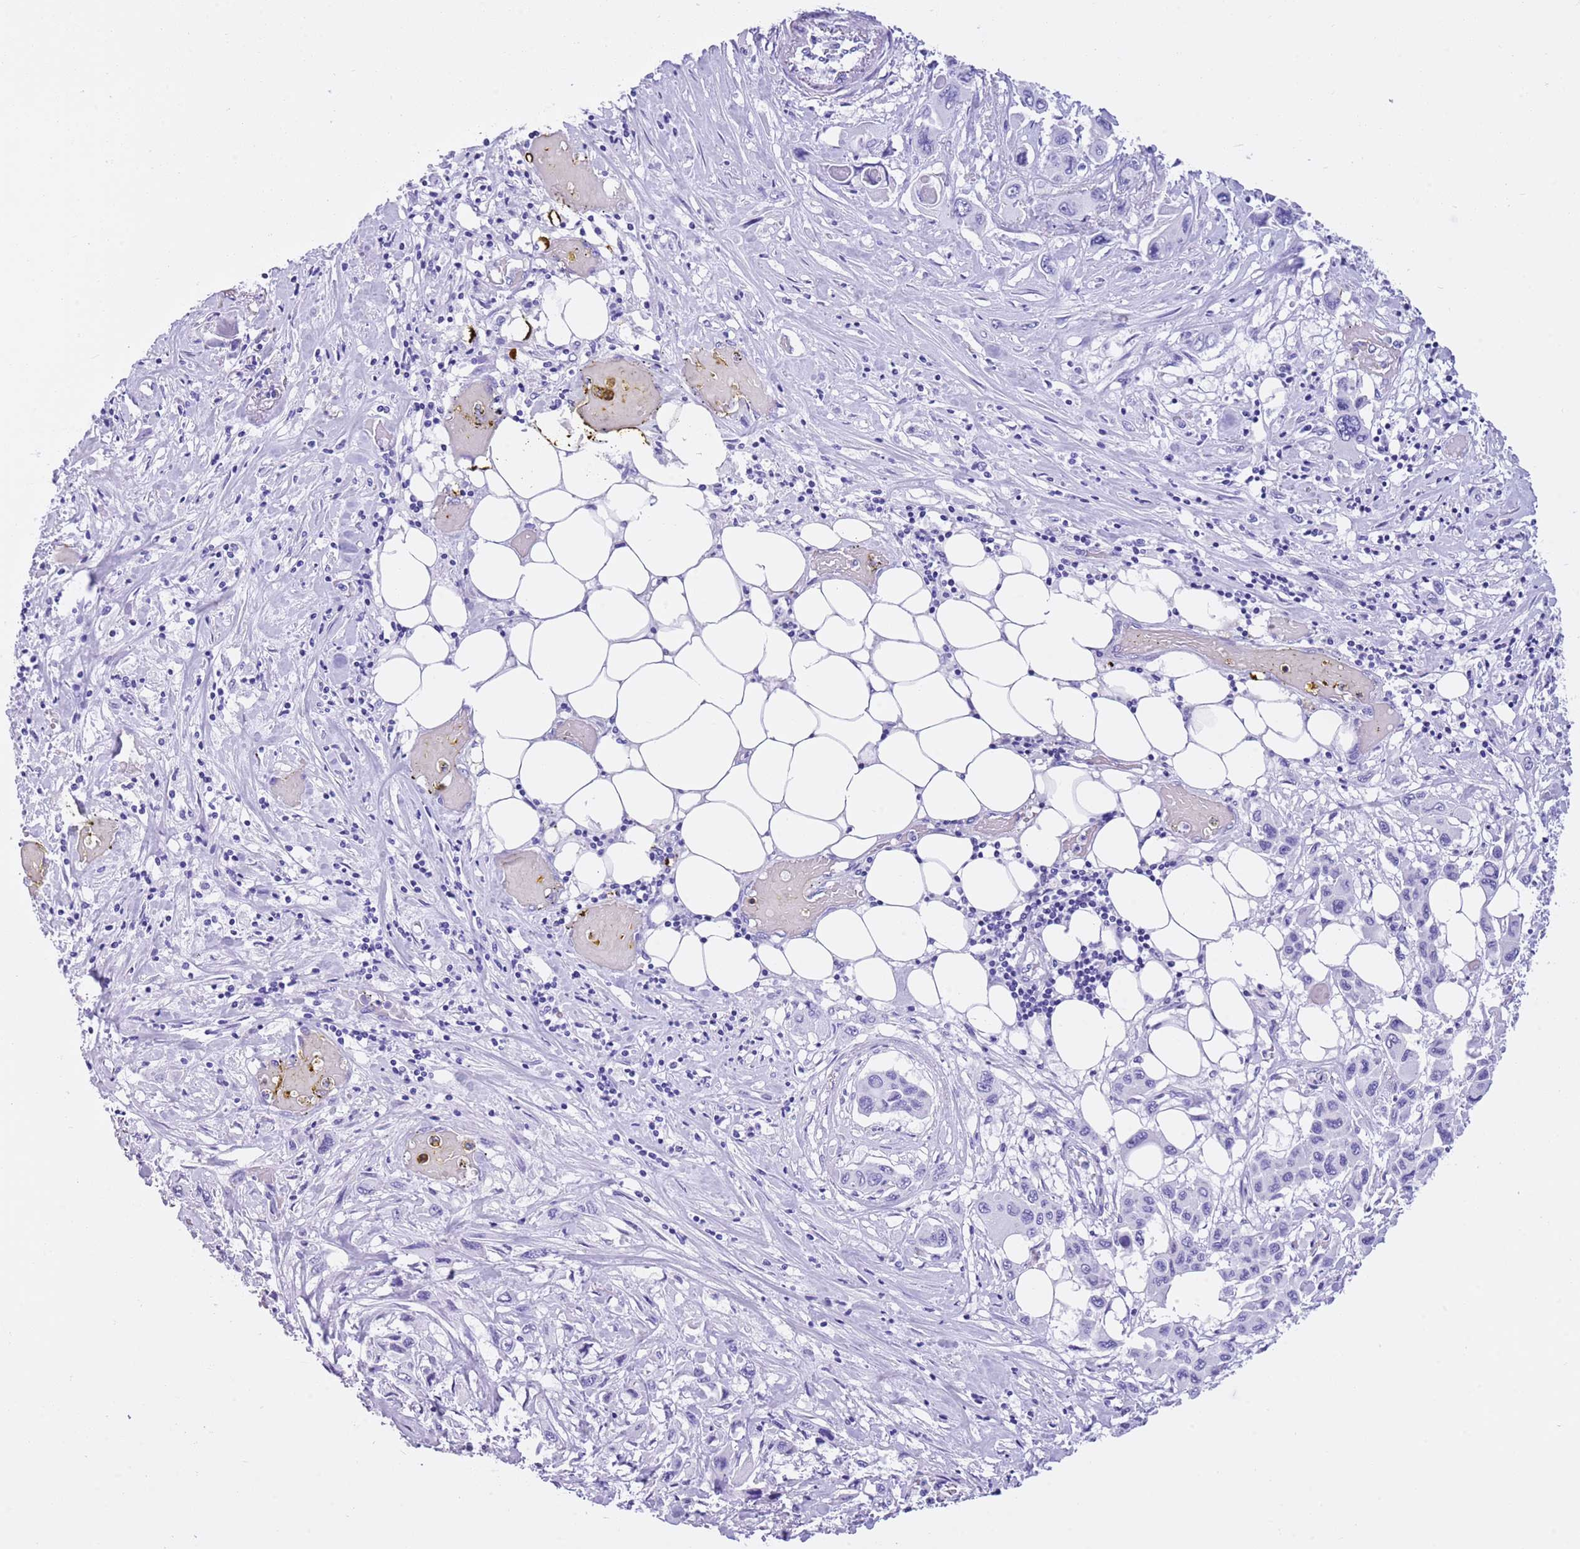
{"staining": {"intensity": "negative", "quantity": "none", "location": "none"}, "tissue": "pancreatic cancer", "cell_type": "Tumor cells", "image_type": "cancer", "snomed": [{"axis": "morphology", "description": "Adenocarcinoma, NOS"}, {"axis": "topography", "description": "Pancreas"}], "caption": "This is a micrograph of immunohistochemistry staining of pancreatic adenocarcinoma, which shows no expression in tumor cells. (Stains: DAB (3,3'-diaminobenzidine) IHC with hematoxylin counter stain, Microscopy: brightfield microscopy at high magnification).", "gene": "TMEM185B", "patient": {"sex": "male", "age": 92}}